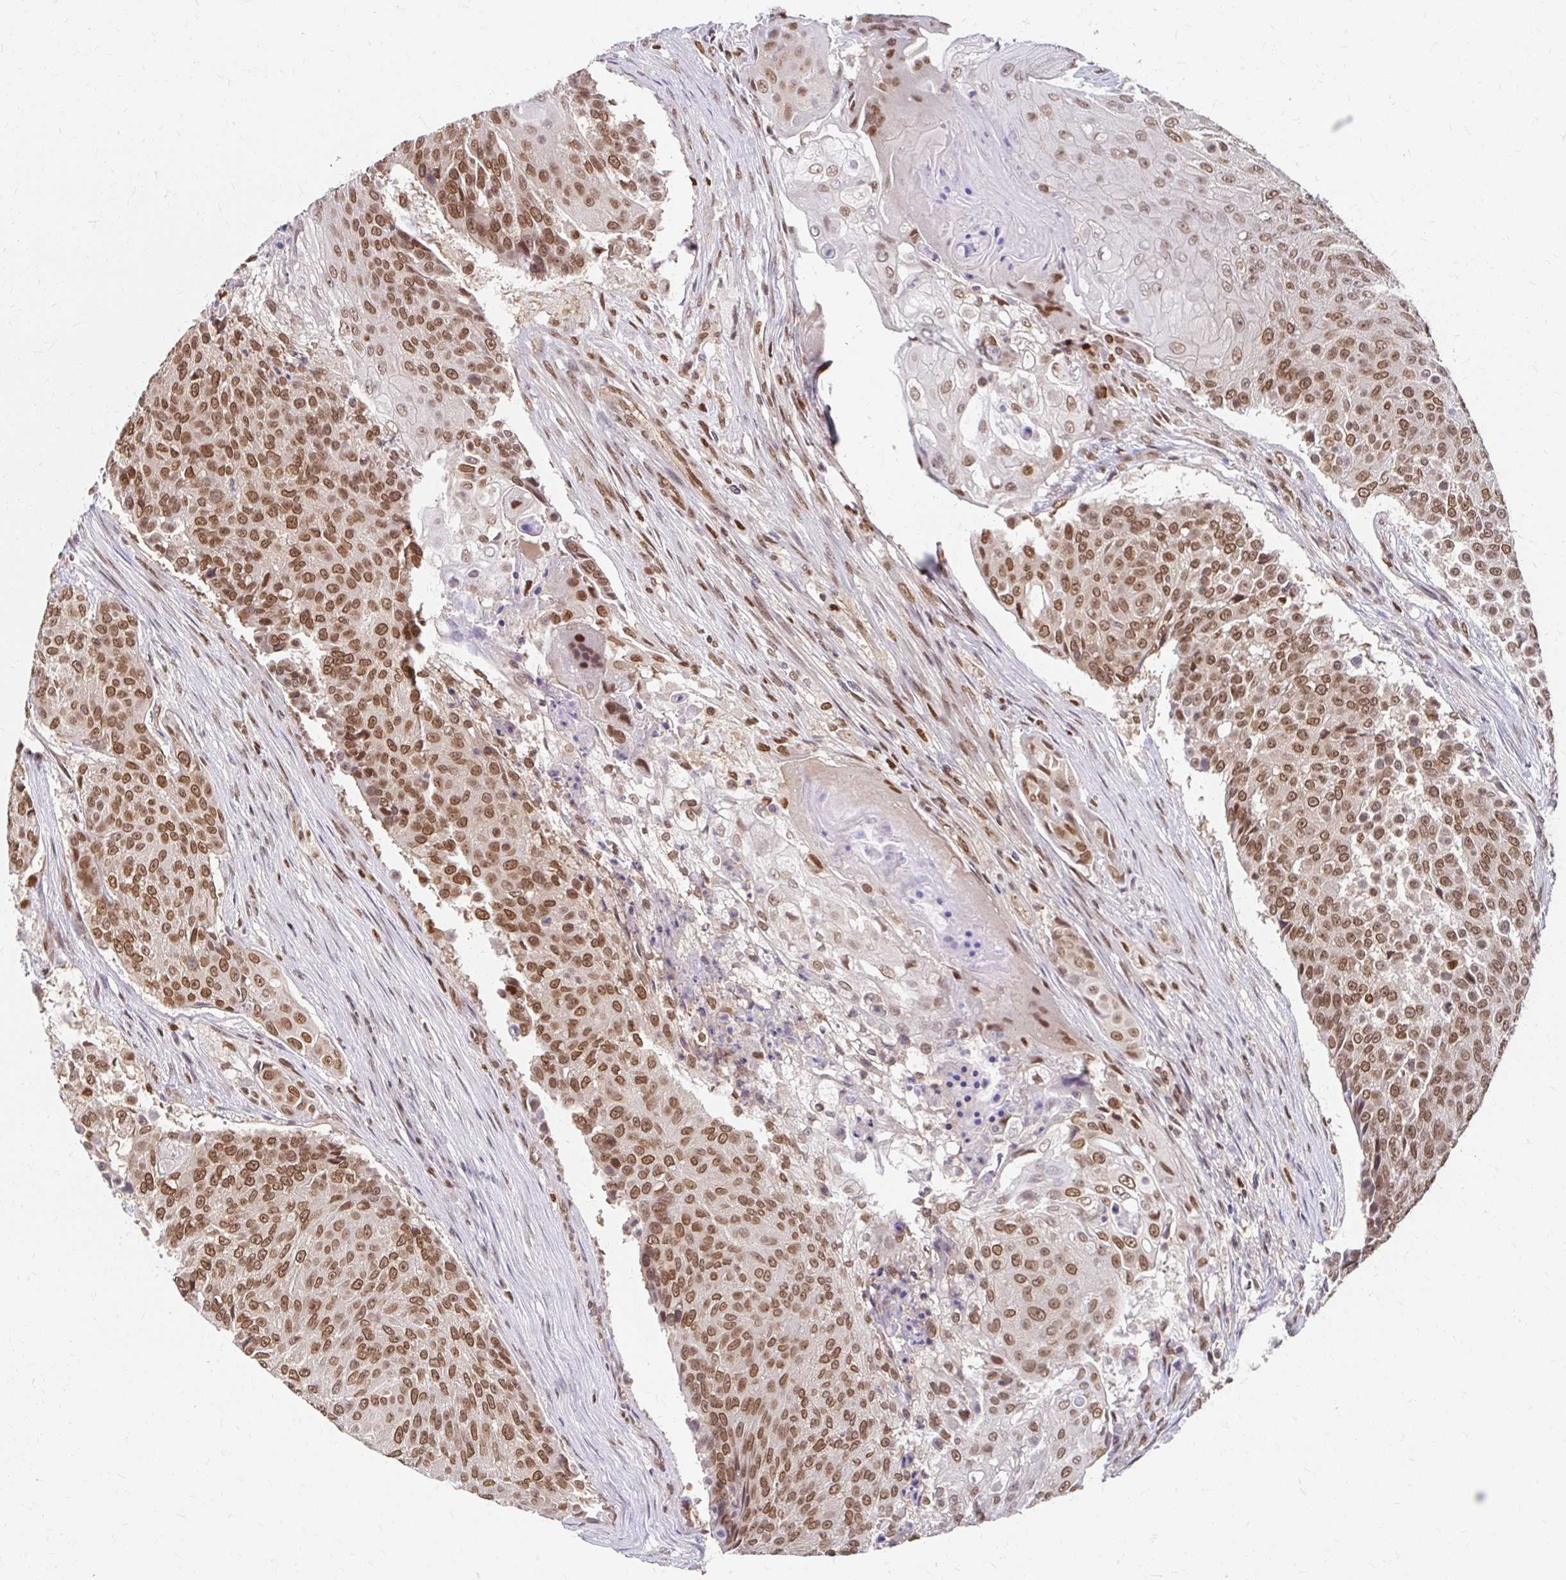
{"staining": {"intensity": "moderate", "quantity": ">75%", "location": "cytoplasmic/membranous,nuclear"}, "tissue": "urothelial cancer", "cell_type": "Tumor cells", "image_type": "cancer", "snomed": [{"axis": "morphology", "description": "Urothelial carcinoma, High grade"}, {"axis": "topography", "description": "Urinary bladder"}], "caption": "A medium amount of moderate cytoplasmic/membranous and nuclear expression is appreciated in approximately >75% of tumor cells in urothelial cancer tissue.", "gene": "XPO1", "patient": {"sex": "female", "age": 63}}